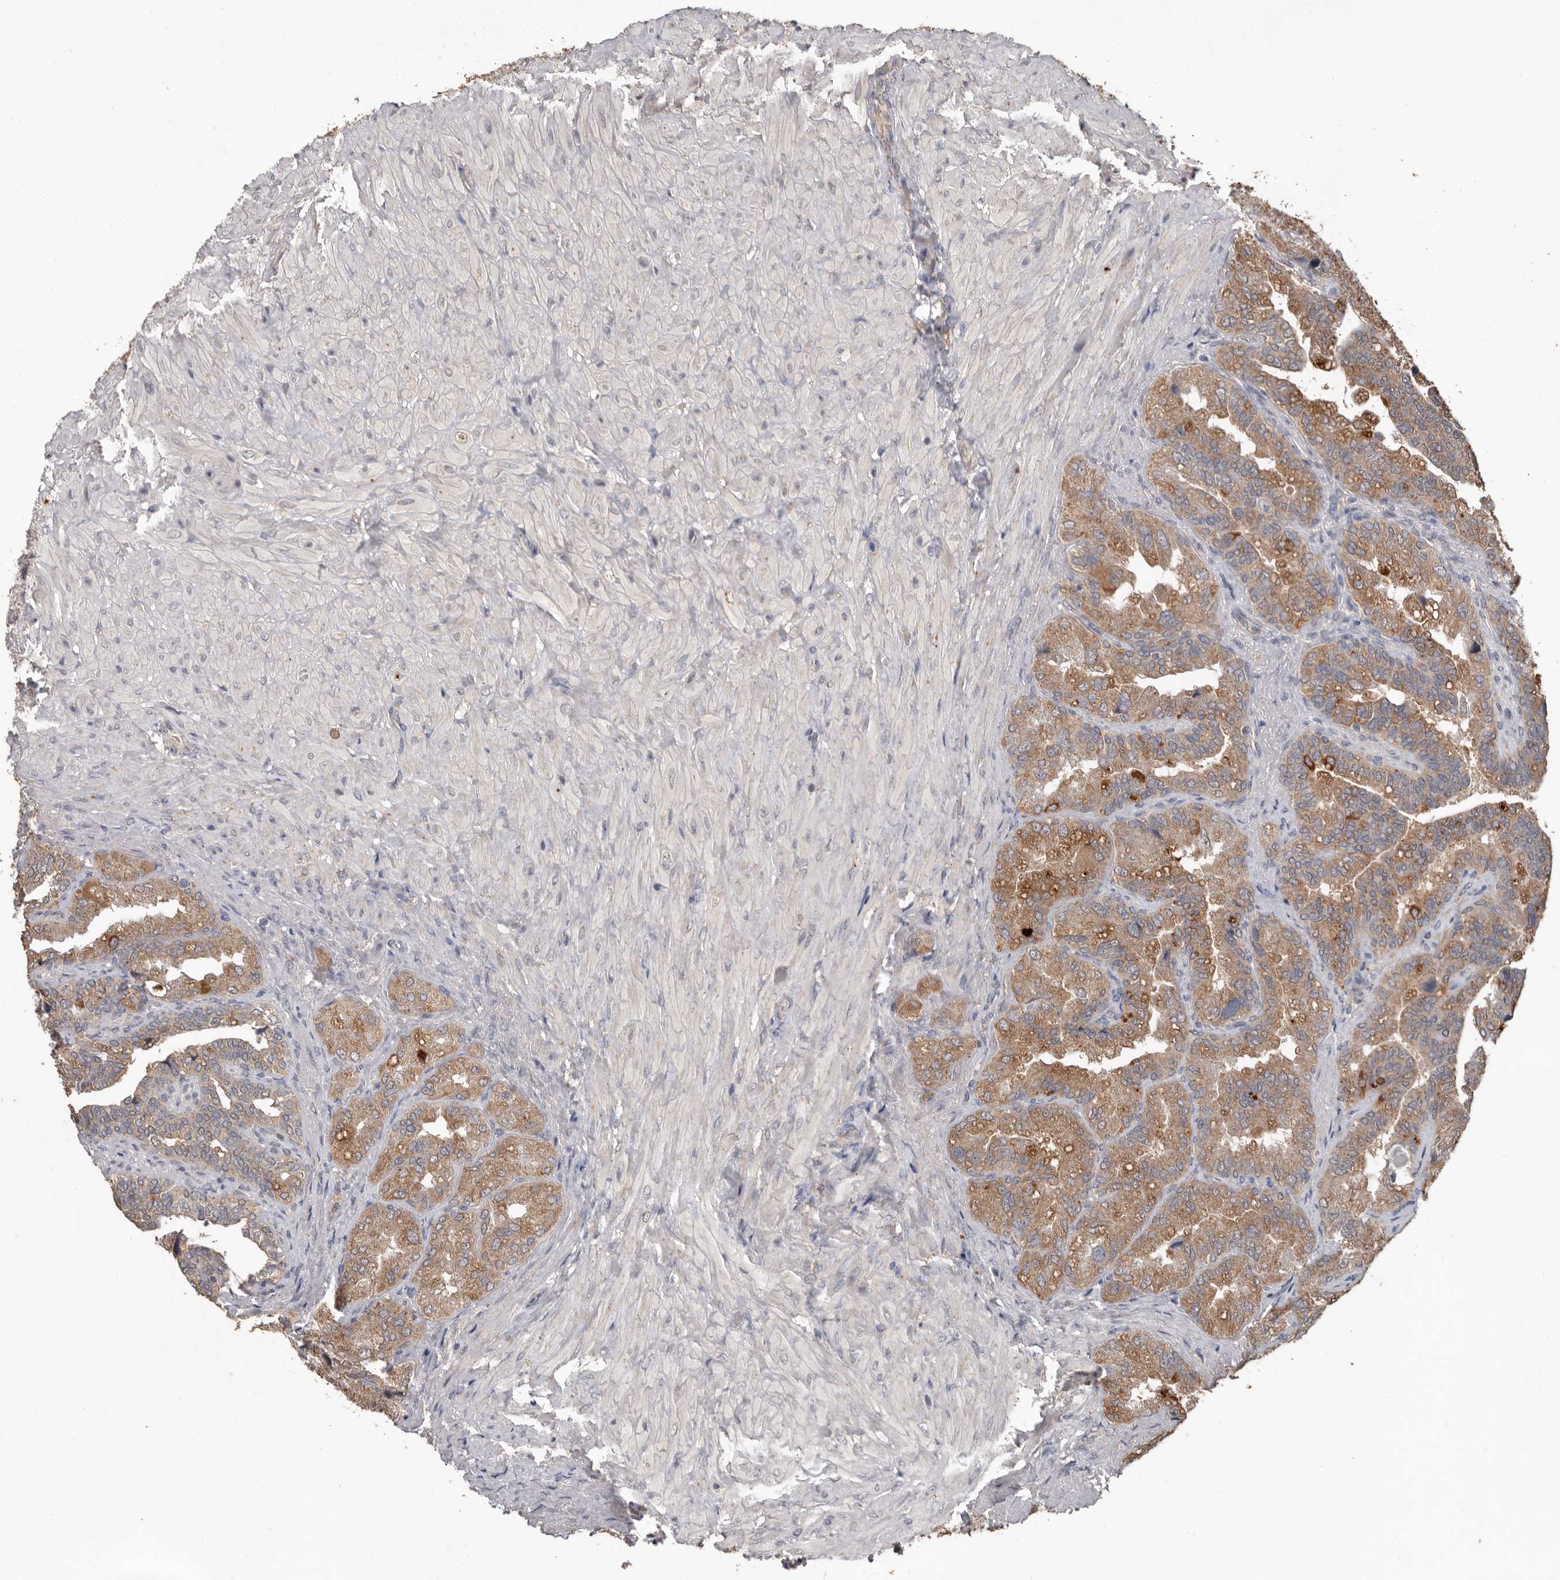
{"staining": {"intensity": "moderate", "quantity": ">75%", "location": "cytoplasmic/membranous"}, "tissue": "seminal vesicle", "cell_type": "Glandular cells", "image_type": "normal", "snomed": [{"axis": "morphology", "description": "Normal tissue, NOS"}, {"axis": "topography", "description": "Seminal veicle"}, {"axis": "topography", "description": "Peripheral nerve tissue"}], "caption": "IHC of unremarkable seminal vesicle reveals medium levels of moderate cytoplasmic/membranous positivity in approximately >75% of glandular cells.", "gene": "MTF1", "patient": {"sex": "male", "age": 63}}